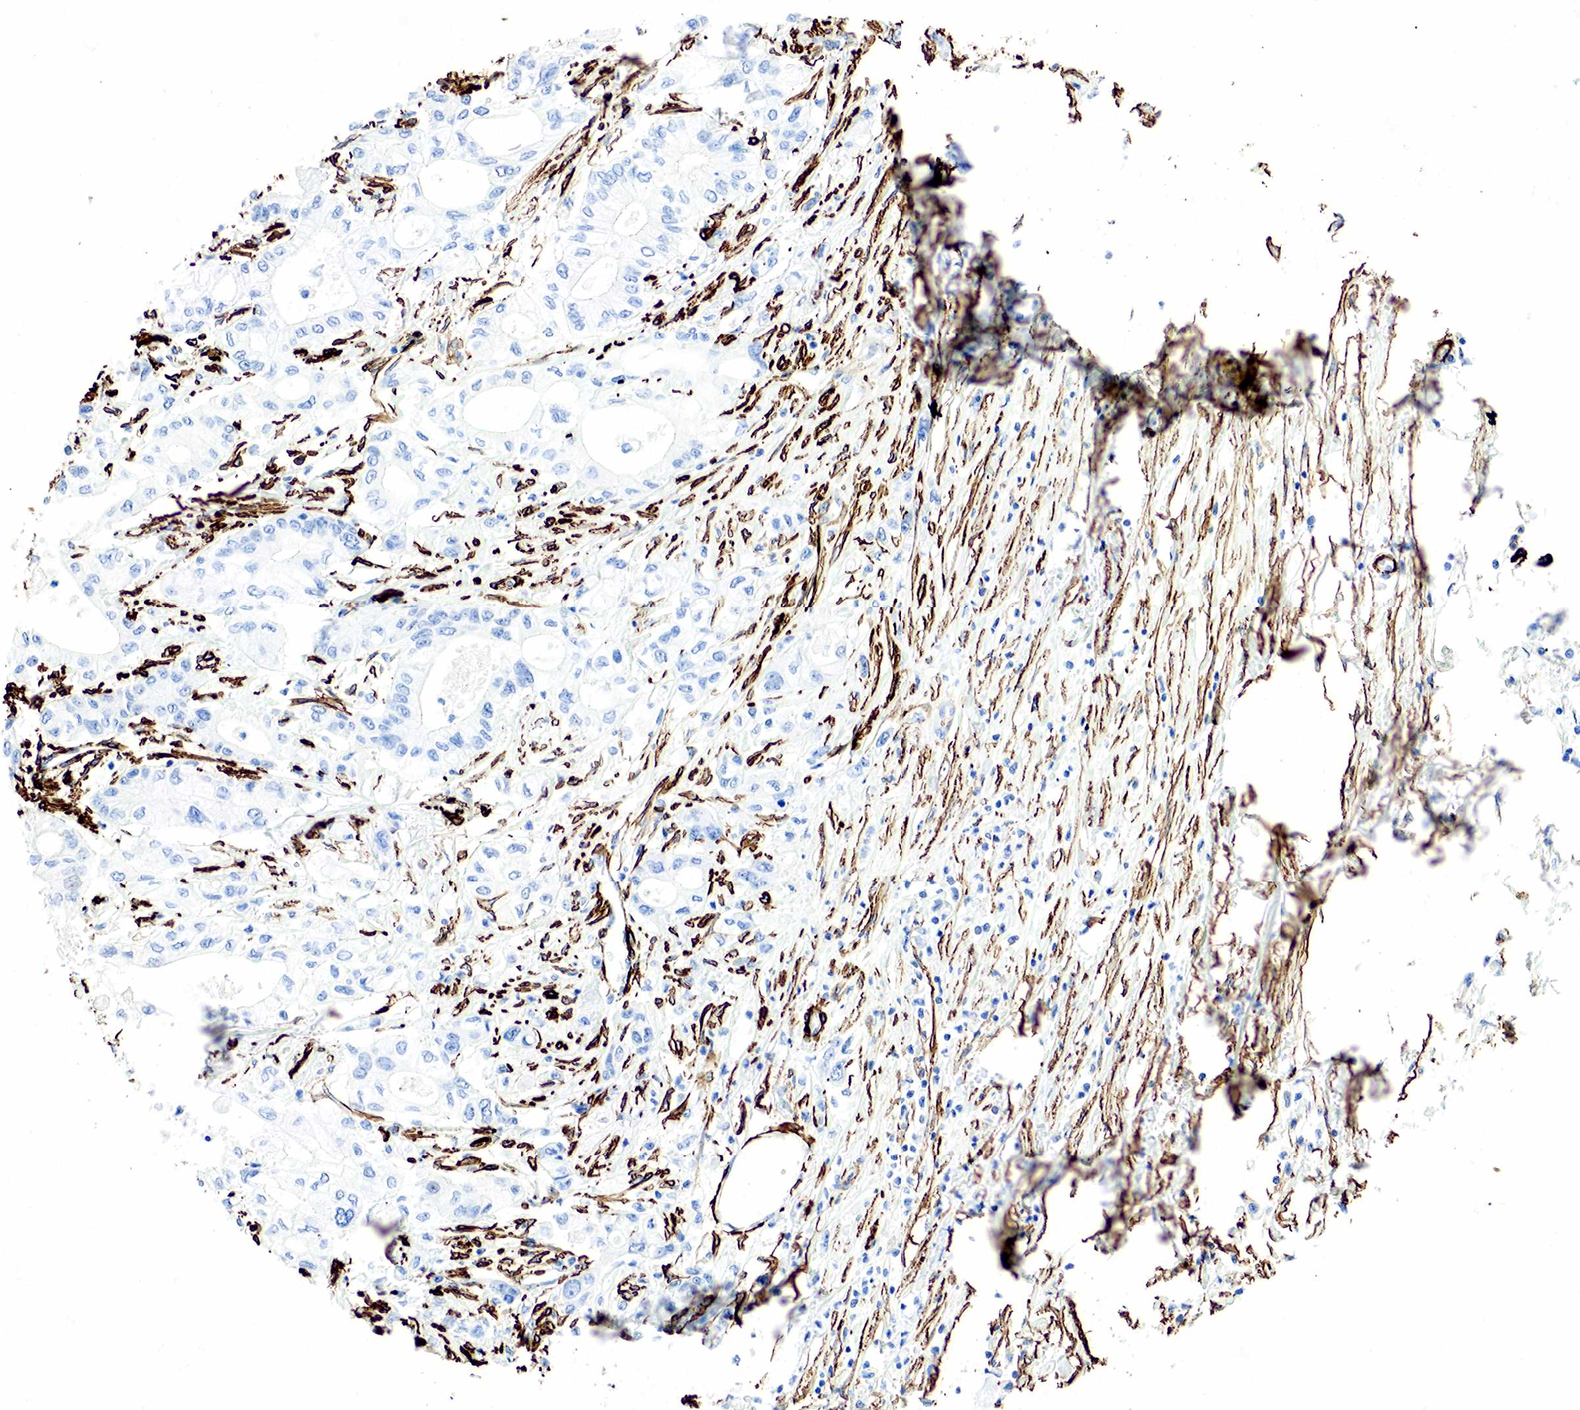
{"staining": {"intensity": "negative", "quantity": "none", "location": "none"}, "tissue": "pancreatic cancer", "cell_type": "Tumor cells", "image_type": "cancer", "snomed": [{"axis": "morphology", "description": "Adenocarcinoma, NOS"}, {"axis": "topography", "description": "Pancreas"}], "caption": "Human pancreatic cancer stained for a protein using immunohistochemistry (IHC) demonstrates no expression in tumor cells.", "gene": "ACTA1", "patient": {"sex": "female", "age": 70}}